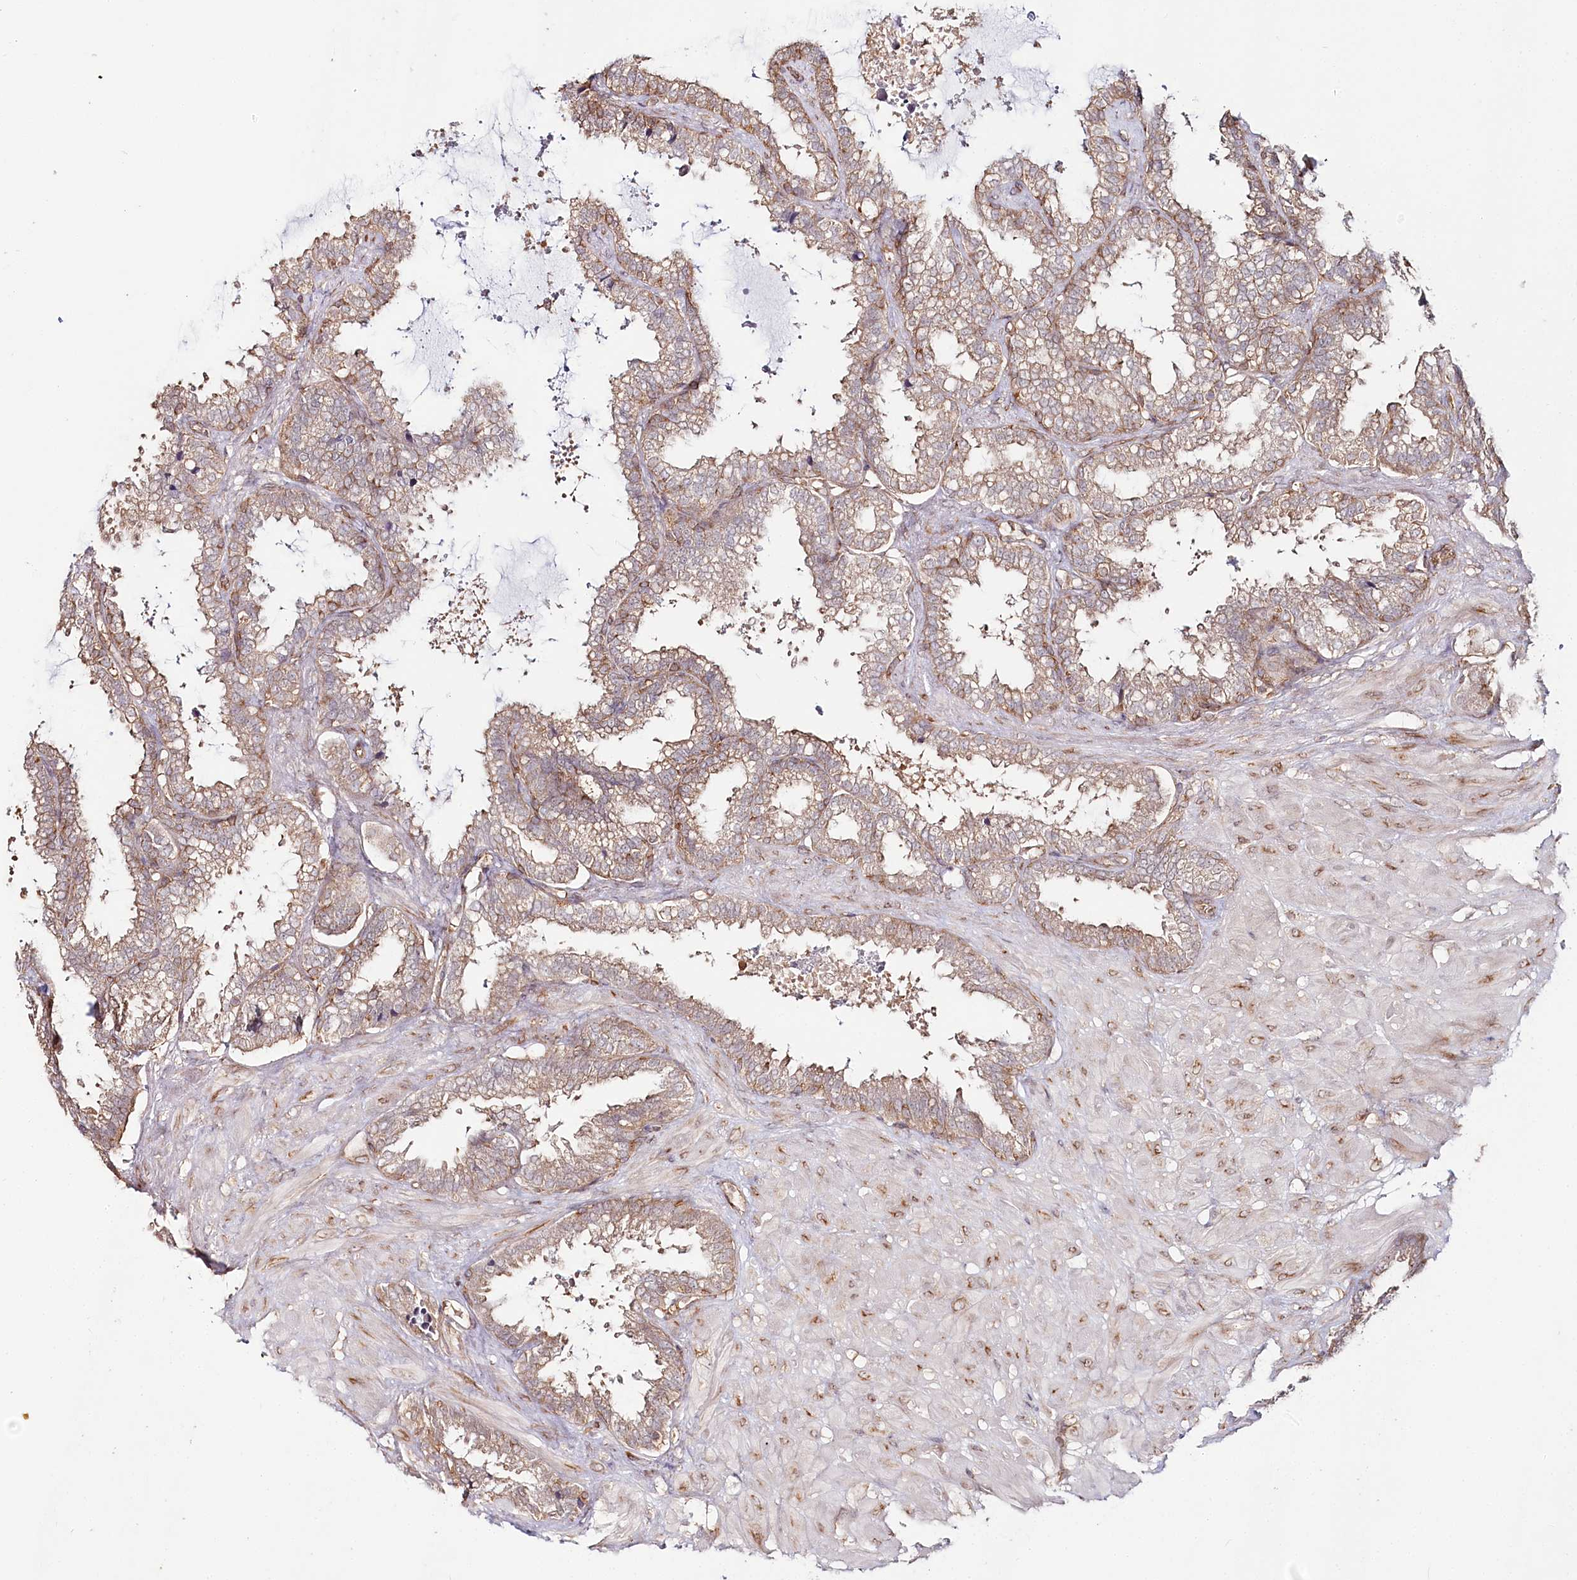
{"staining": {"intensity": "moderate", "quantity": "25%-75%", "location": "cytoplasmic/membranous"}, "tissue": "seminal vesicle", "cell_type": "Glandular cells", "image_type": "normal", "snomed": [{"axis": "morphology", "description": "Normal tissue, NOS"}, {"axis": "topography", "description": "Seminal veicle"}], "caption": "This histopathology image demonstrates normal seminal vesicle stained with IHC to label a protein in brown. The cytoplasmic/membranous of glandular cells show moderate positivity for the protein. Nuclei are counter-stained blue.", "gene": "OTUD4", "patient": {"sex": "male", "age": 46}}